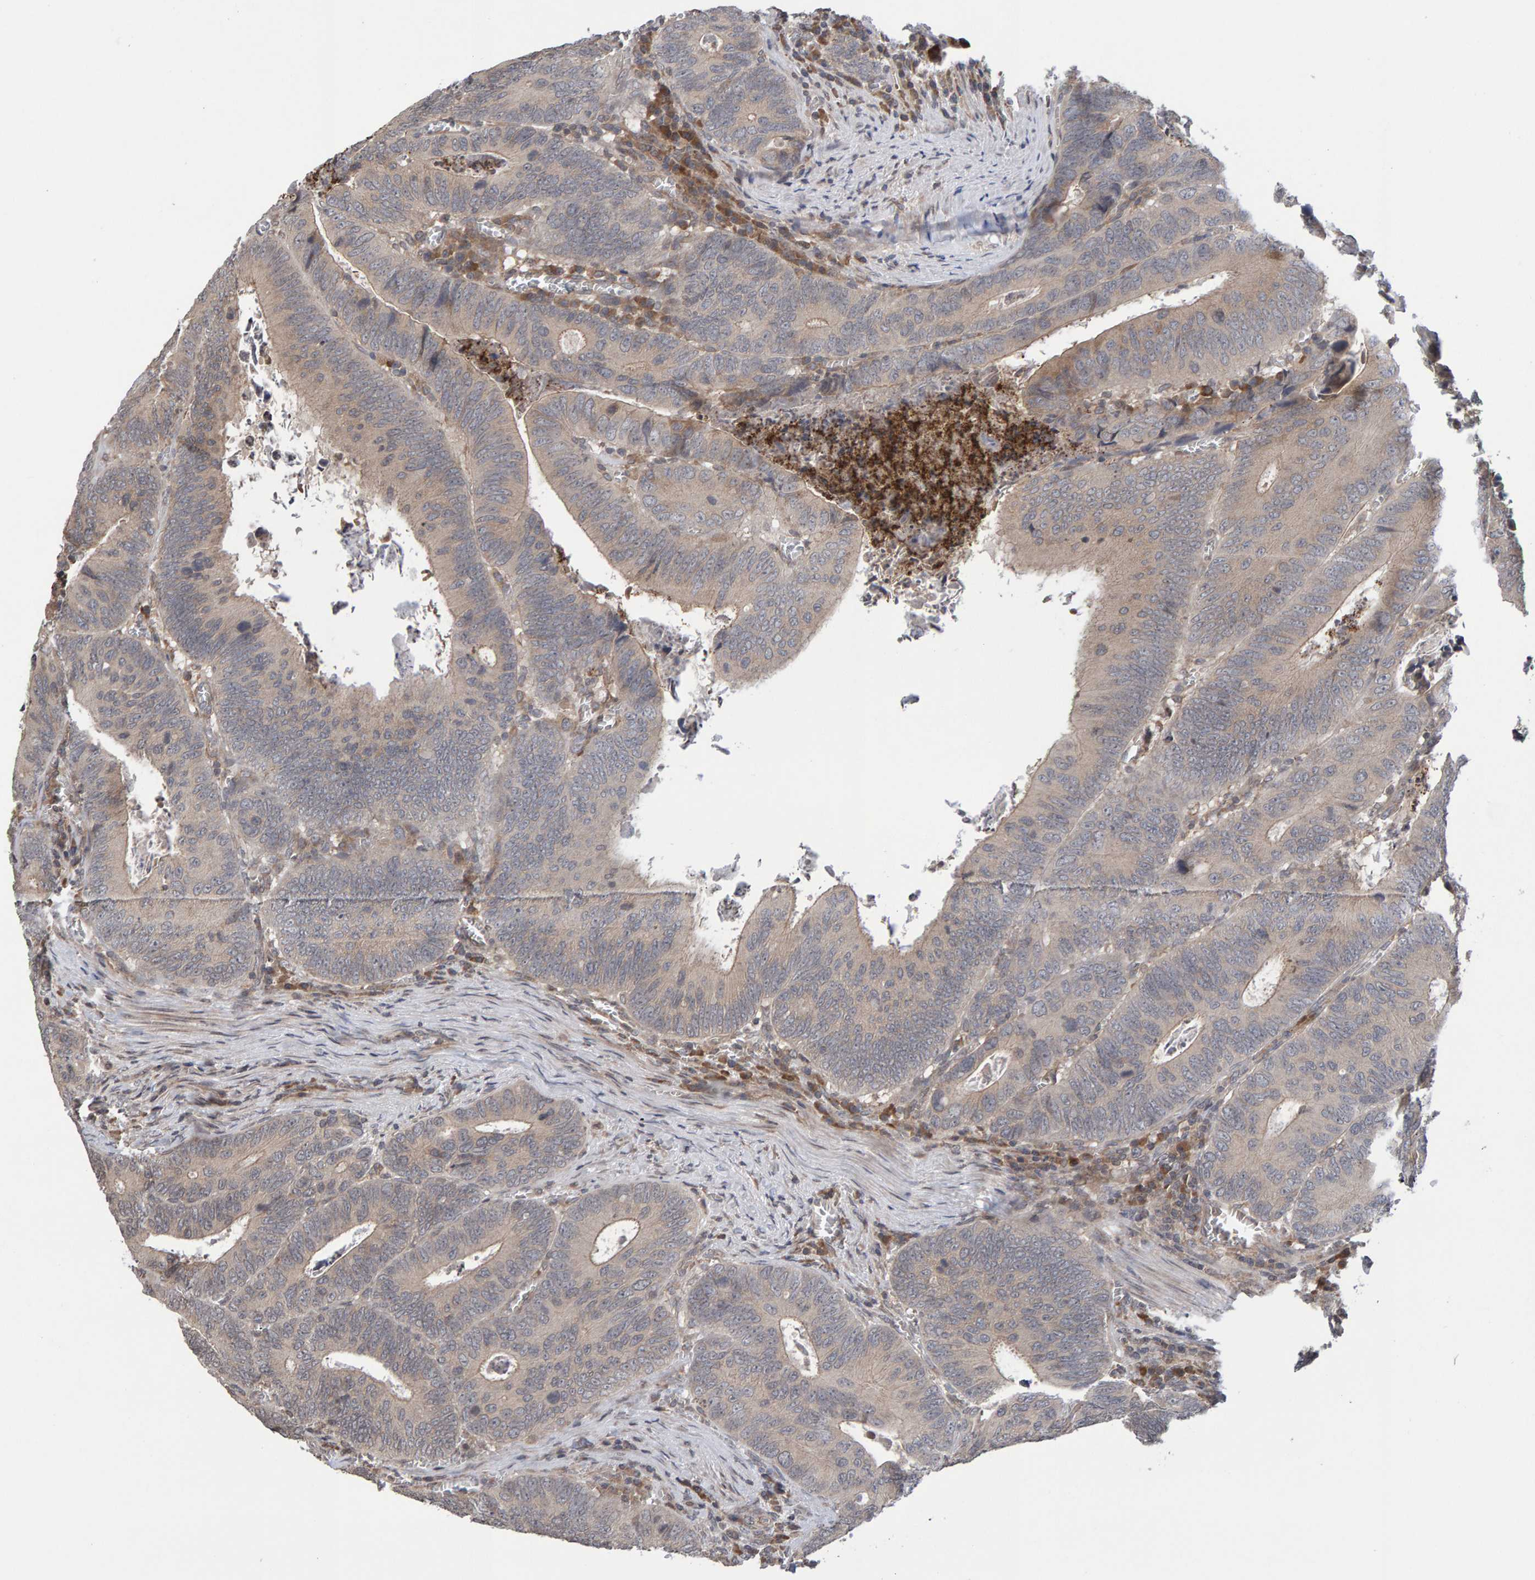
{"staining": {"intensity": "weak", "quantity": "<25%", "location": "cytoplasmic/membranous"}, "tissue": "colorectal cancer", "cell_type": "Tumor cells", "image_type": "cancer", "snomed": [{"axis": "morphology", "description": "Inflammation, NOS"}, {"axis": "morphology", "description": "Adenocarcinoma, NOS"}, {"axis": "topography", "description": "Colon"}], "caption": "DAB (3,3'-diaminobenzidine) immunohistochemical staining of colorectal cancer (adenocarcinoma) reveals no significant staining in tumor cells.", "gene": "GAB2", "patient": {"sex": "male", "age": 72}}